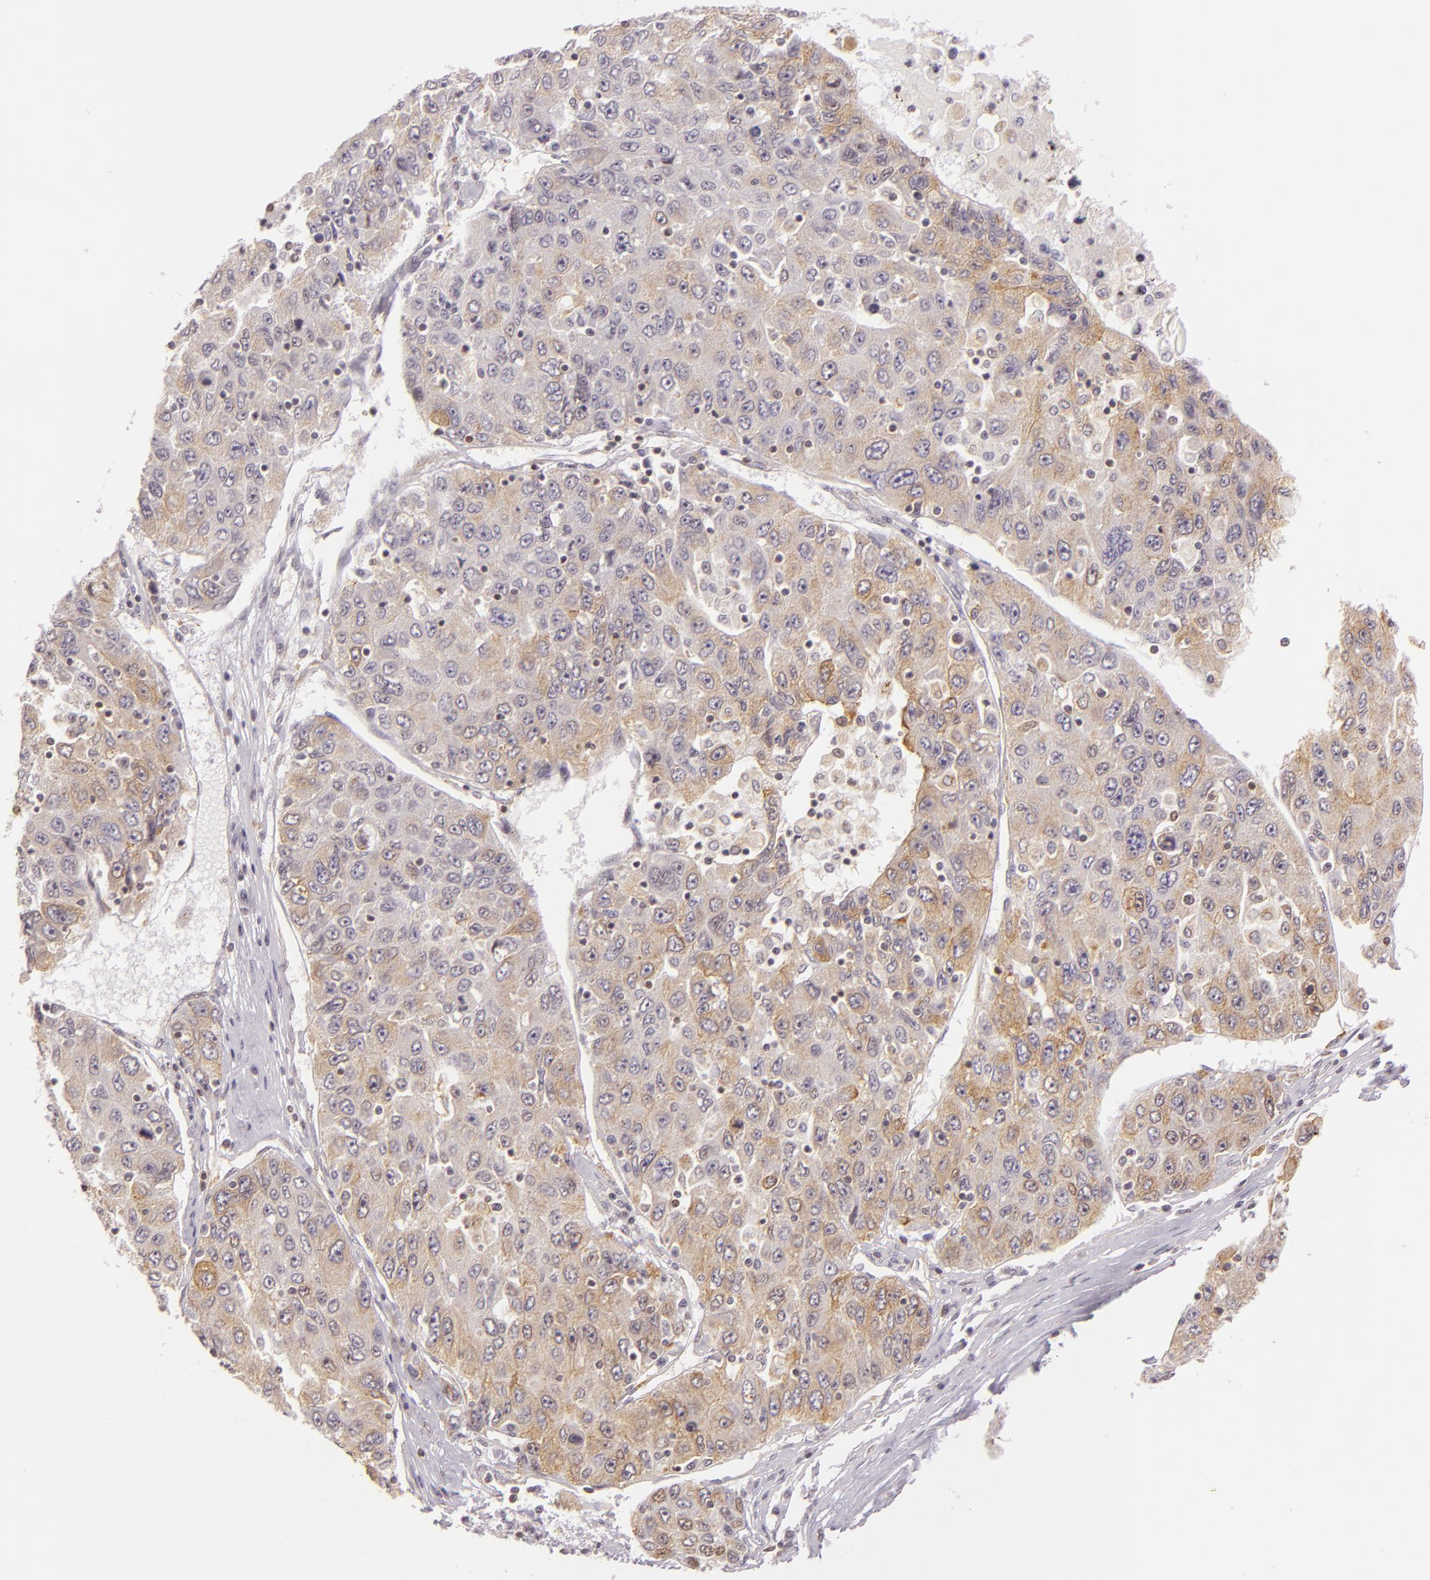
{"staining": {"intensity": "weak", "quantity": "25%-75%", "location": "cytoplasmic/membranous"}, "tissue": "liver cancer", "cell_type": "Tumor cells", "image_type": "cancer", "snomed": [{"axis": "morphology", "description": "Carcinoma, Hepatocellular, NOS"}, {"axis": "topography", "description": "Liver"}], "caption": "Immunohistochemistry photomicrograph of neoplastic tissue: human hepatocellular carcinoma (liver) stained using immunohistochemistry (IHC) reveals low levels of weak protein expression localized specifically in the cytoplasmic/membranous of tumor cells, appearing as a cytoplasmic/membranous brown color.", "gene": "IMPDH1", "patient": {"sex": "male", "age": 49}}